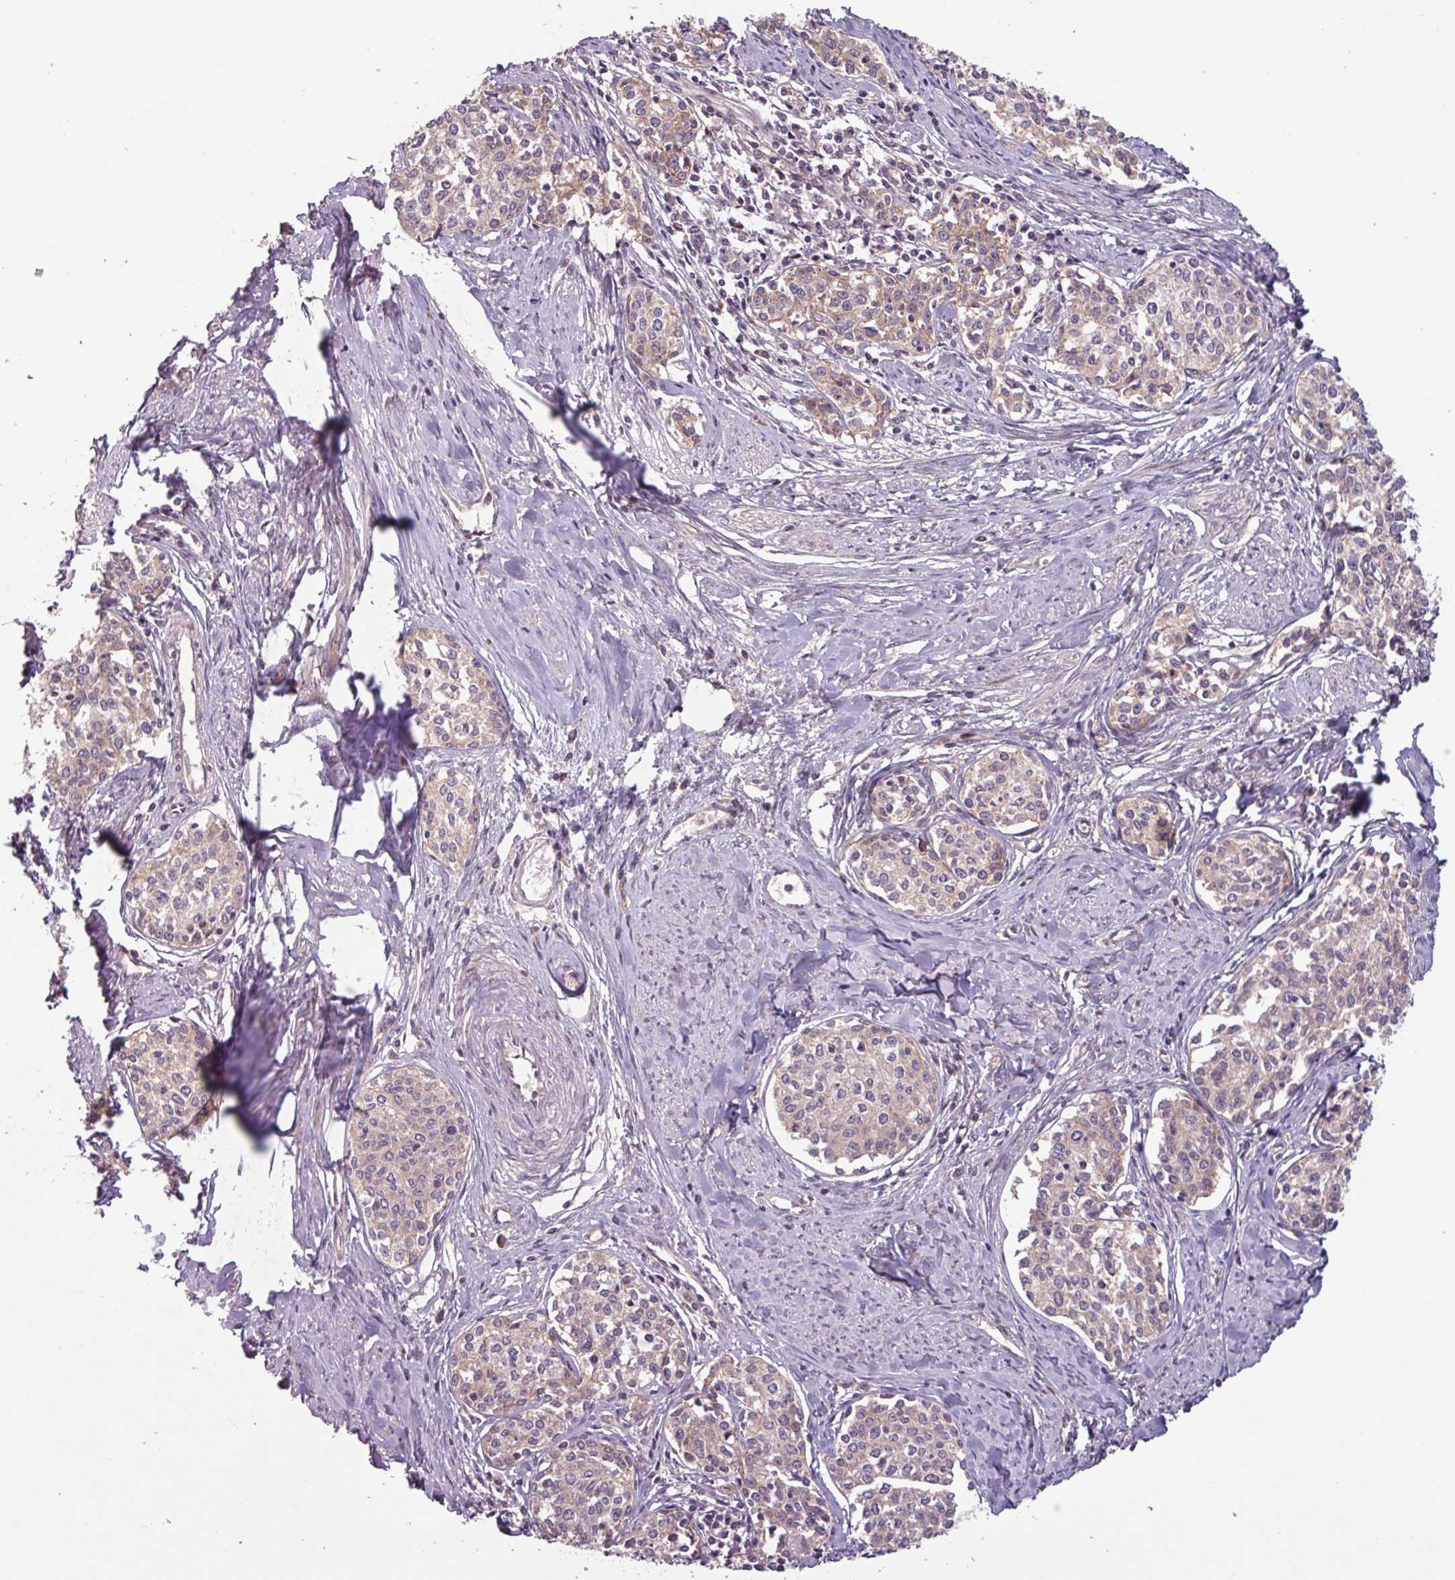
{"staining": {"intensity": "weak", "quantity": "<25%", "location": "cytoplasmic/membranous"}, "tissue": "cervical cancer", "cell_type": "Tumor cells", "image_type": "cancer", "snomed": [{"axis": "morphology", "description": "Squamous cell carcinoma, NOS"}, {"axis": "morphology", "description": "Adenocarcinoma, NOS"}, {"axis": "topography", "description": "Cervix"}], "caption": "Immunohistochemical staining of cervical cancer exhibits no significant positivity in tumor cells. (Brightfield microscopy of DAB IHC at high magnification).", "gene": "TMEM88", "patient": {"sex": "female", "age": 52}}